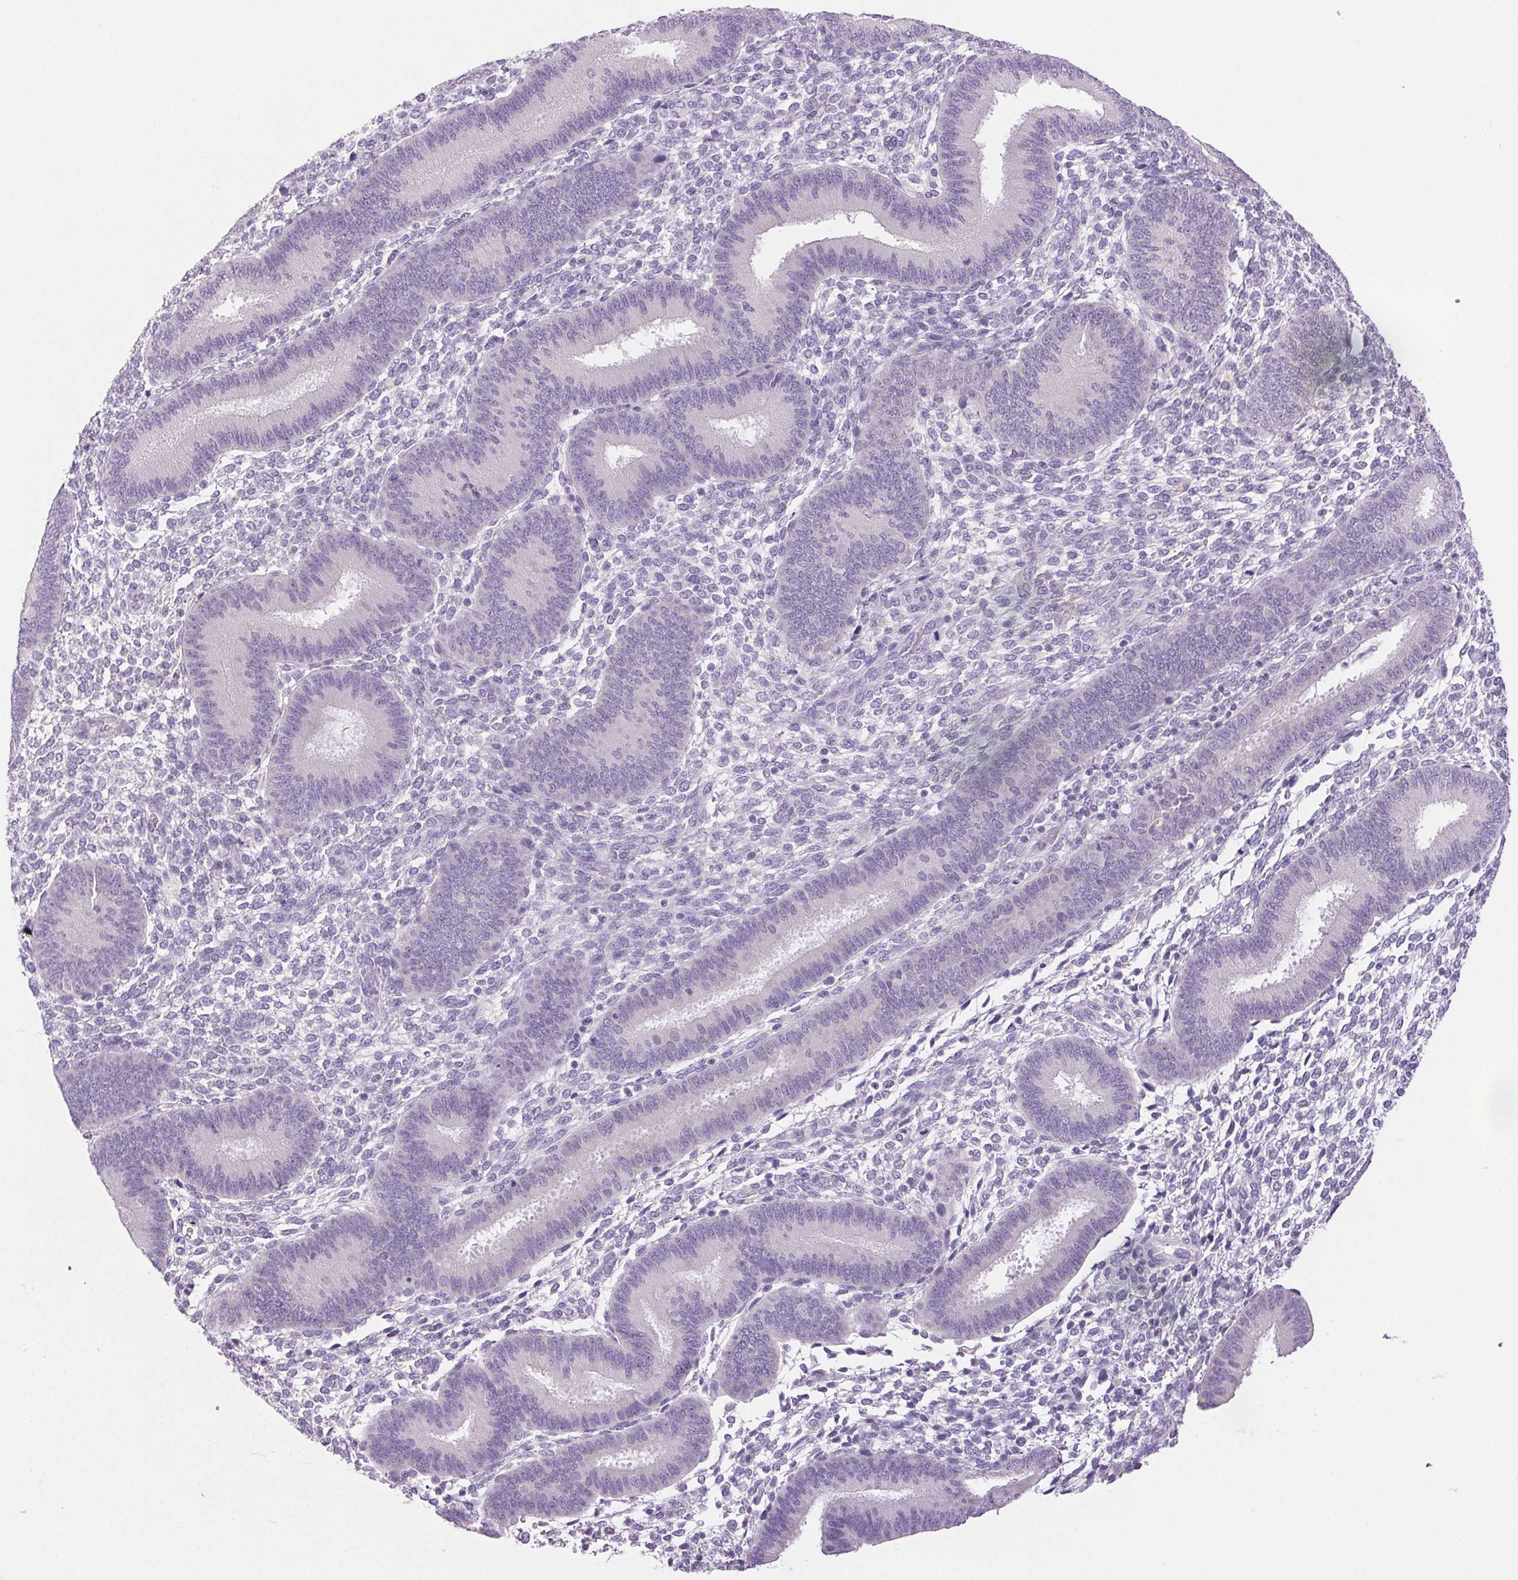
{"staining": {"intensity": "negative", "quantity": "none", "location": "none"}, "tissue": "endometrium", "cell_type": "Cells in endometrial stroma", "image_type": "normal", "snomed": [{"axis": "morphology", "description": "Normal tissue, NOS"}, {"axis": "topography", "description": "Endometrium"}], "caption": "Human endometrium stained for a protein using IHC shows no positivity in cells in endometrial stroma.", "gene": "ARHGAP11B", "patient": {"sex": "female", "age": 39}}